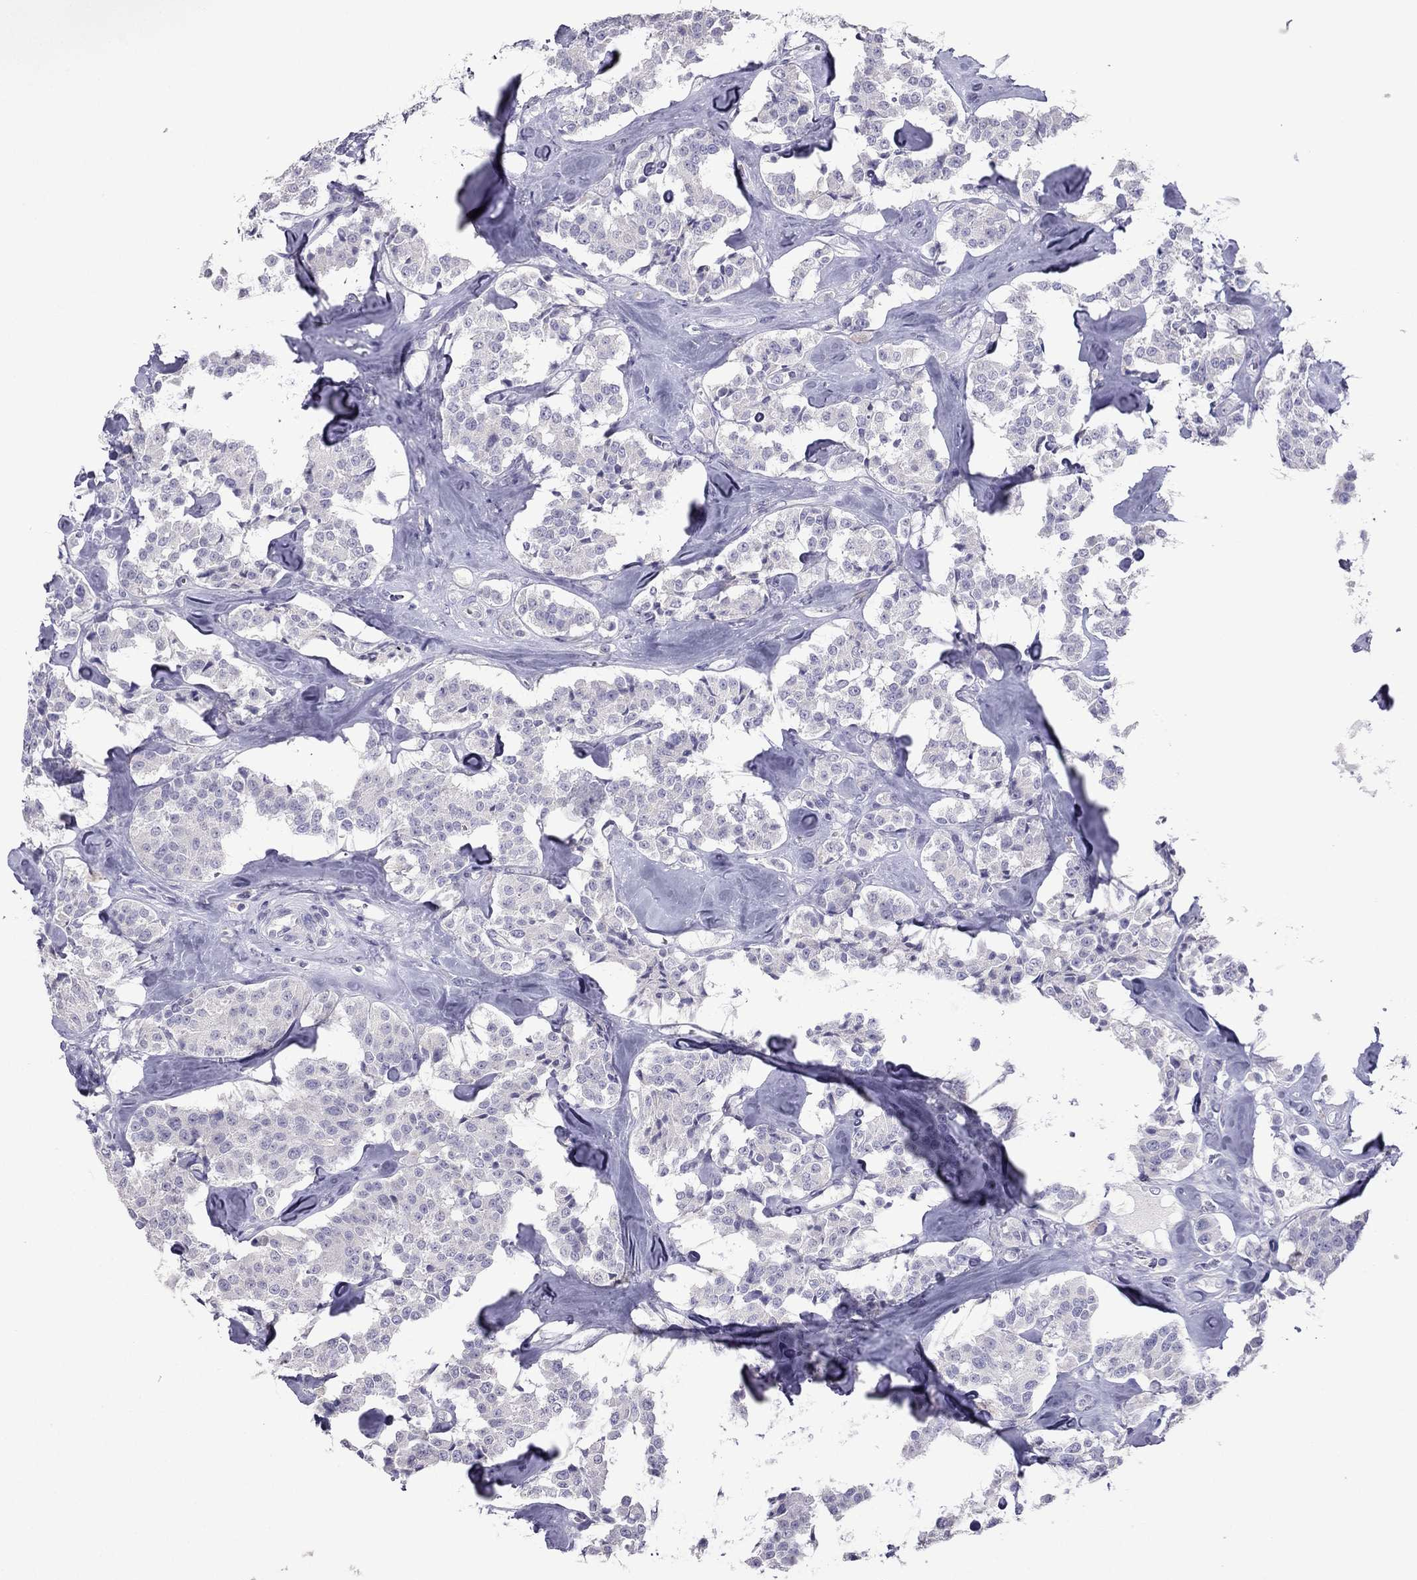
{"staining": {"intensity": "negative", "quantity": "none", "location": "none"}, "tissue": "carcinoid", "cell_type": "Tumor cells", "image_type": "cancer", "snomed": [{"axis": "morphology", "description": "Carcinoid, malignant, NOS"}, {"axis": "topography", "description": "Pancreas"}], "caption": "Tumor cells show no significant protein expression in carcinoid.", "gene": "RGS8", "patient": {"sex": "male", "age": 41}}